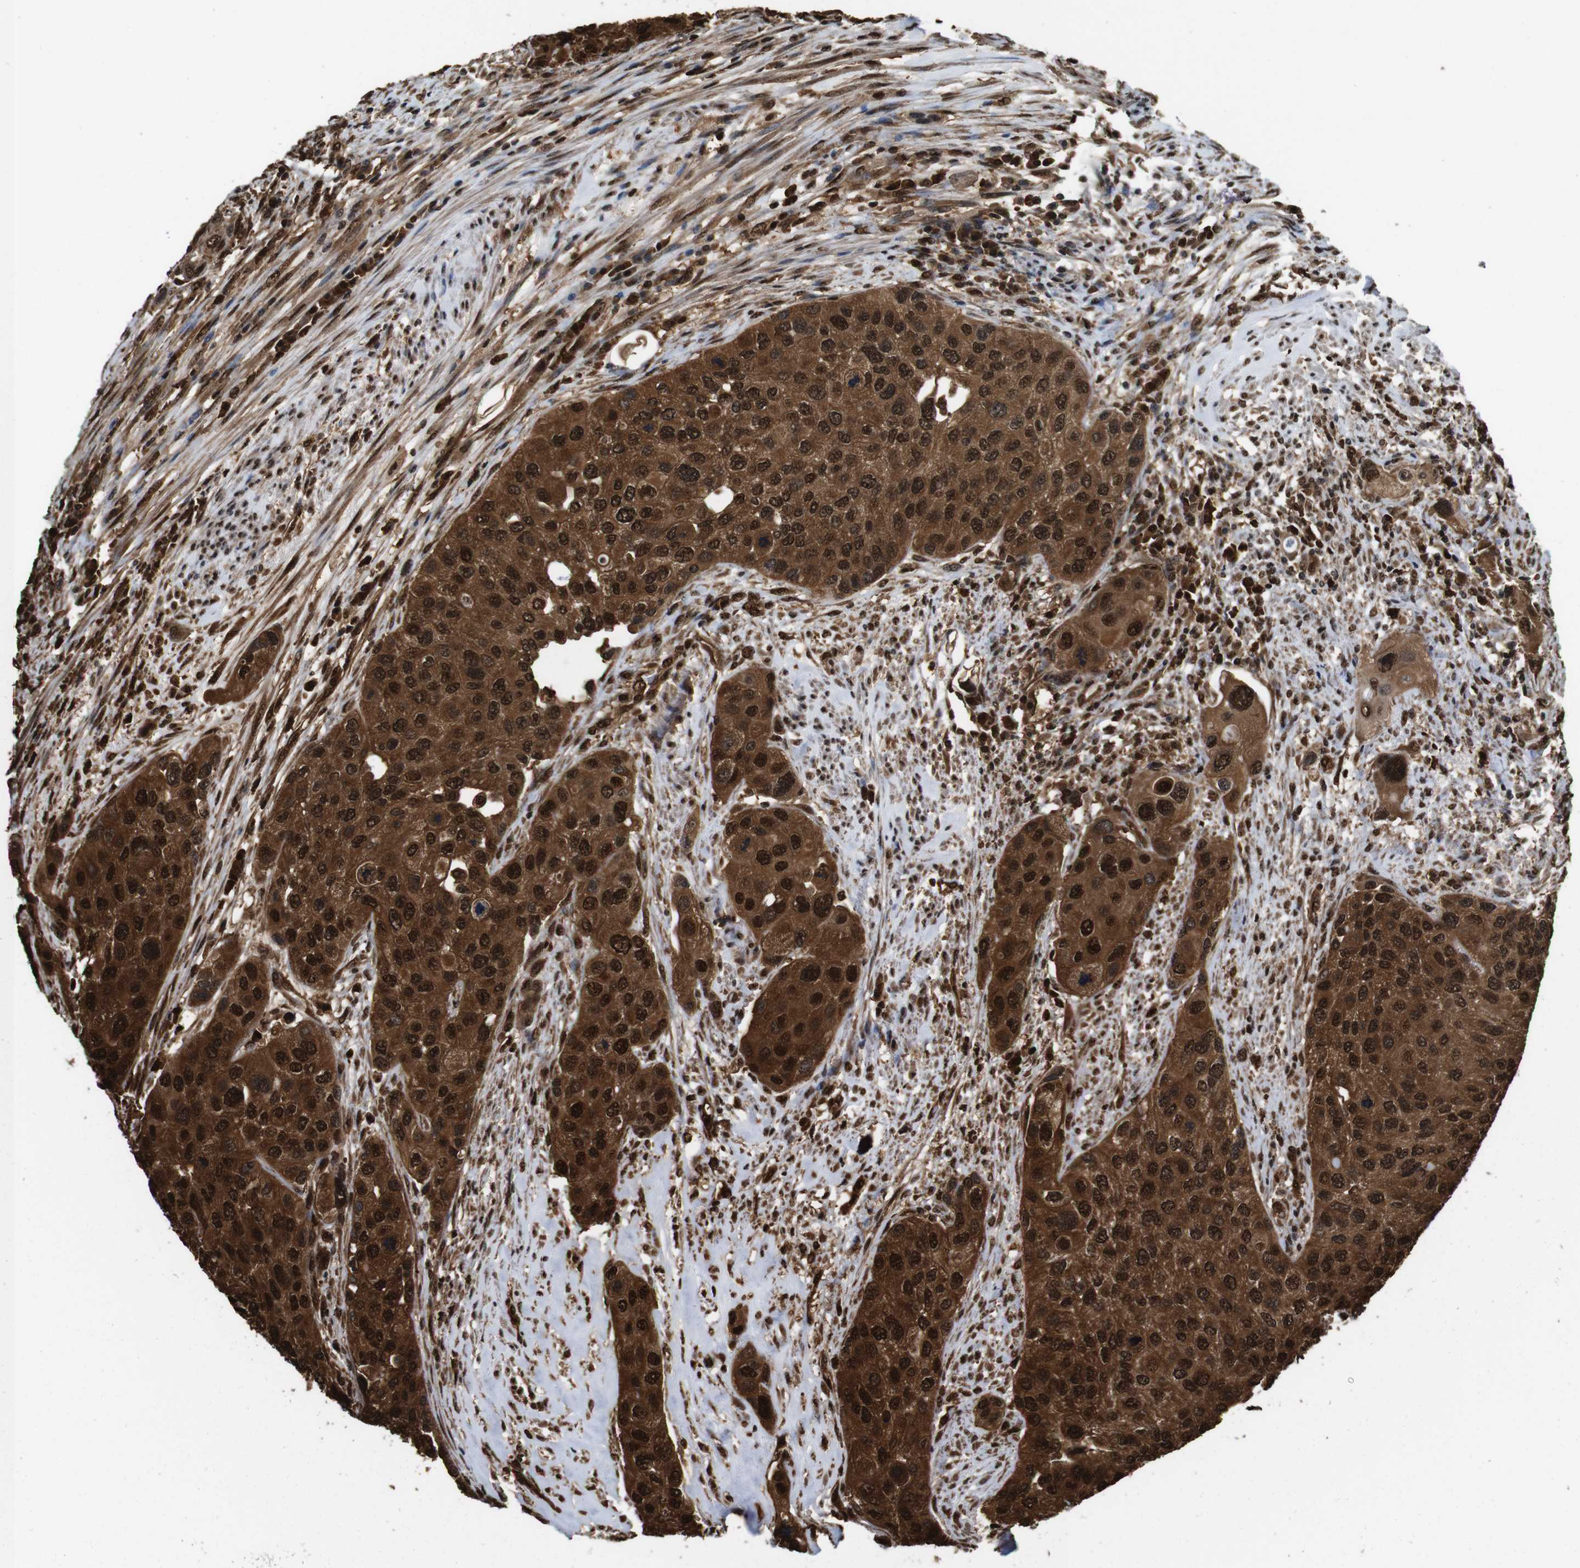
{"staining": {"intensity": "strong", "quantity": ">75%", "location": "cytoplasmic/membranous,nuclear"}, "tissue": "urothelial cancer", "cell_type": "Tumor cells", "image_type": "cancer", "snomed": [{"axis": "morphology", "description": "Urothelial carcinoma, High grade"}, {"axis": "topography", "description": "Urinary bladder"}], "caption": "The histopathology image demonstrates staining of urothelial carcinoma (high-grade), revealing strong cytoplasmic/membranous and nuclear protein positivity (brown color) within tumor cells. (DAB (3,3'-diaminobenzidine) IHC with brightfield microscopy, high magnification).", "gene": "VCP", "patient": {"sex": "female", "age": 56}}